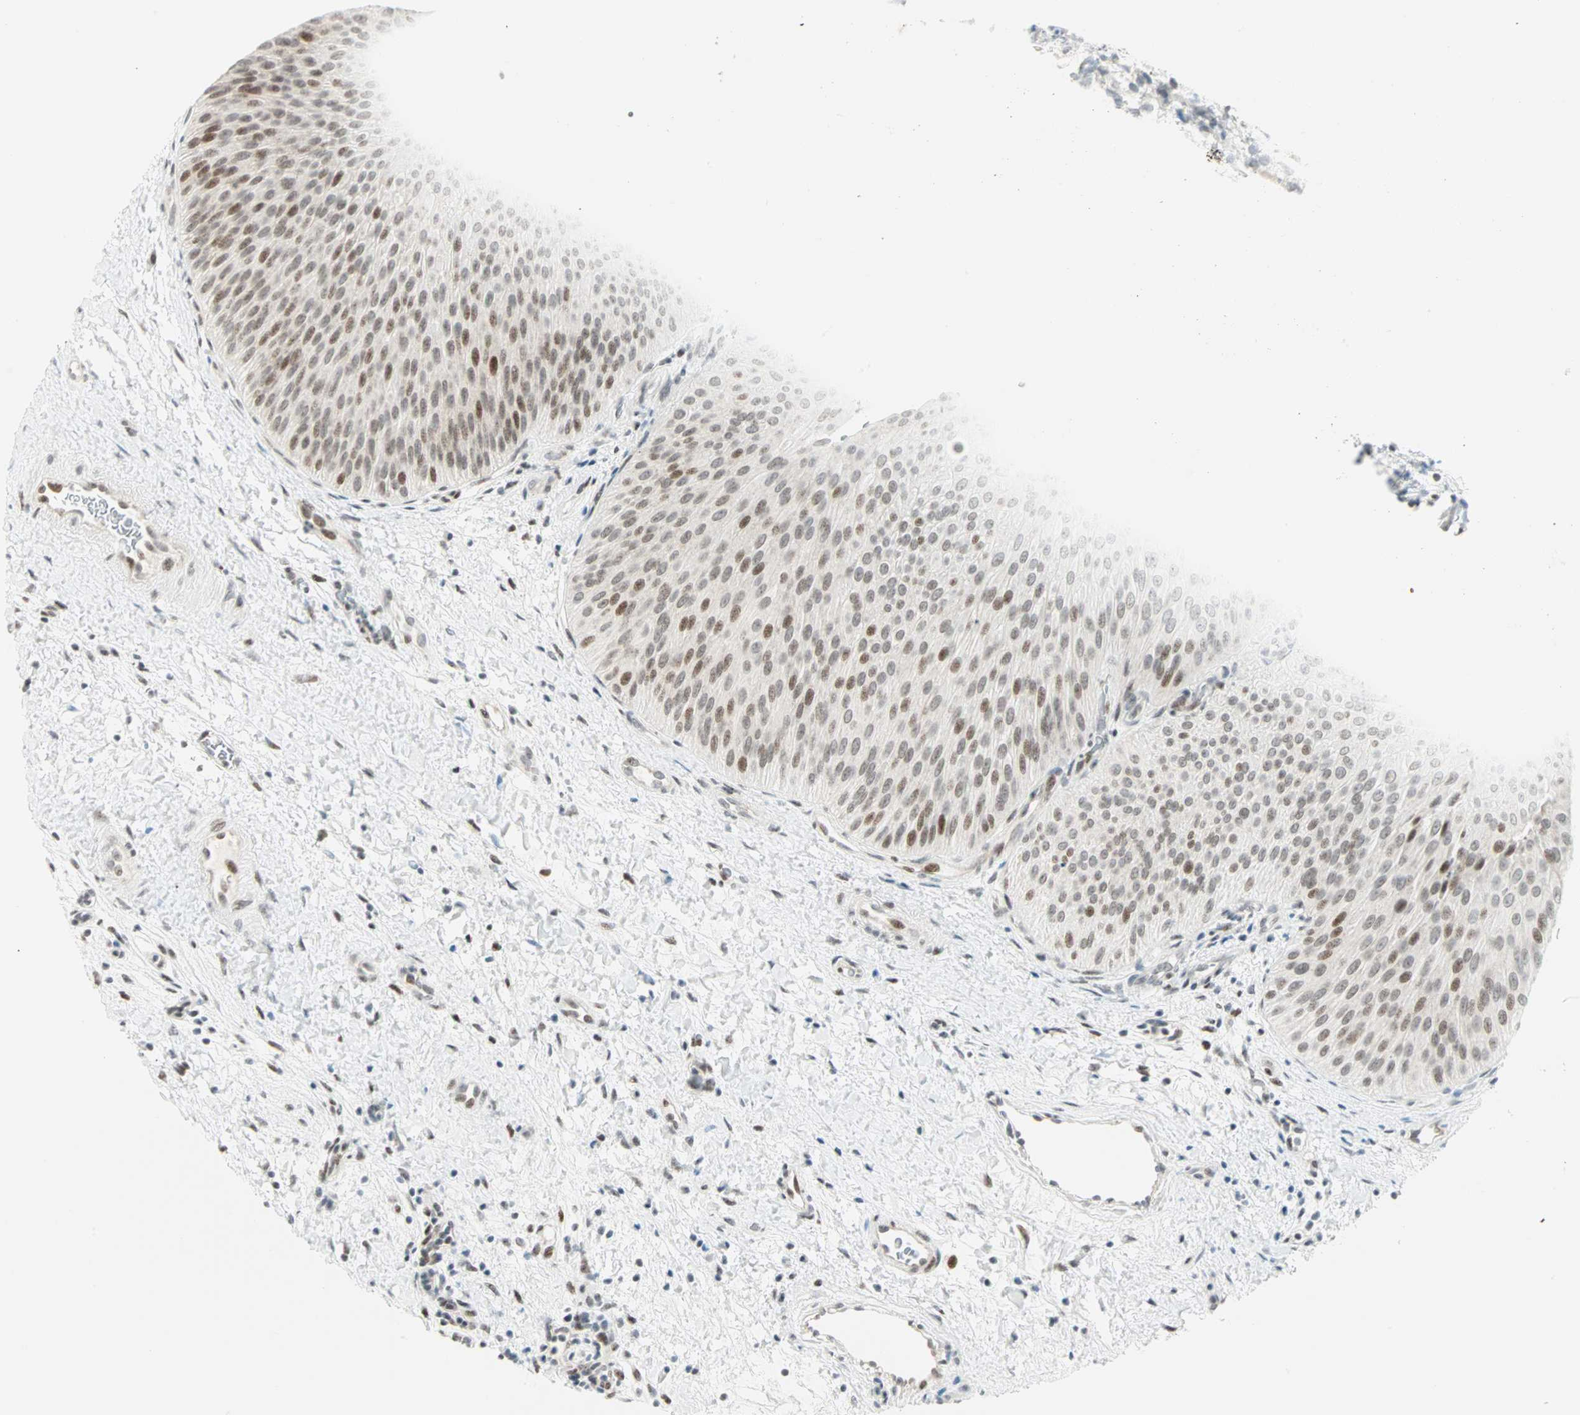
{"staining": {"intensity": "weak", "quantity": "25%-75%", "location": "nuclear"}, "tissue": "urothelial cancer", "cell_type": "Tumor cells", "image_type": "cancer", "snomed": [{"axis": "morphology", "description": "Urothelial carcinoma, Low grade"}, {"axis": "topography", "description": "Urinary bladder"}], "caption": "An immunohistochemistry (IHC) micrograph of tumor tissue is shown. Protein staining in brown highlights weak nuclear positivity in urothelial carcinoma (low-grade) within tumor cells.", "gene": "PKNOX1", "patient": {"sex": "female", "age": 60}}